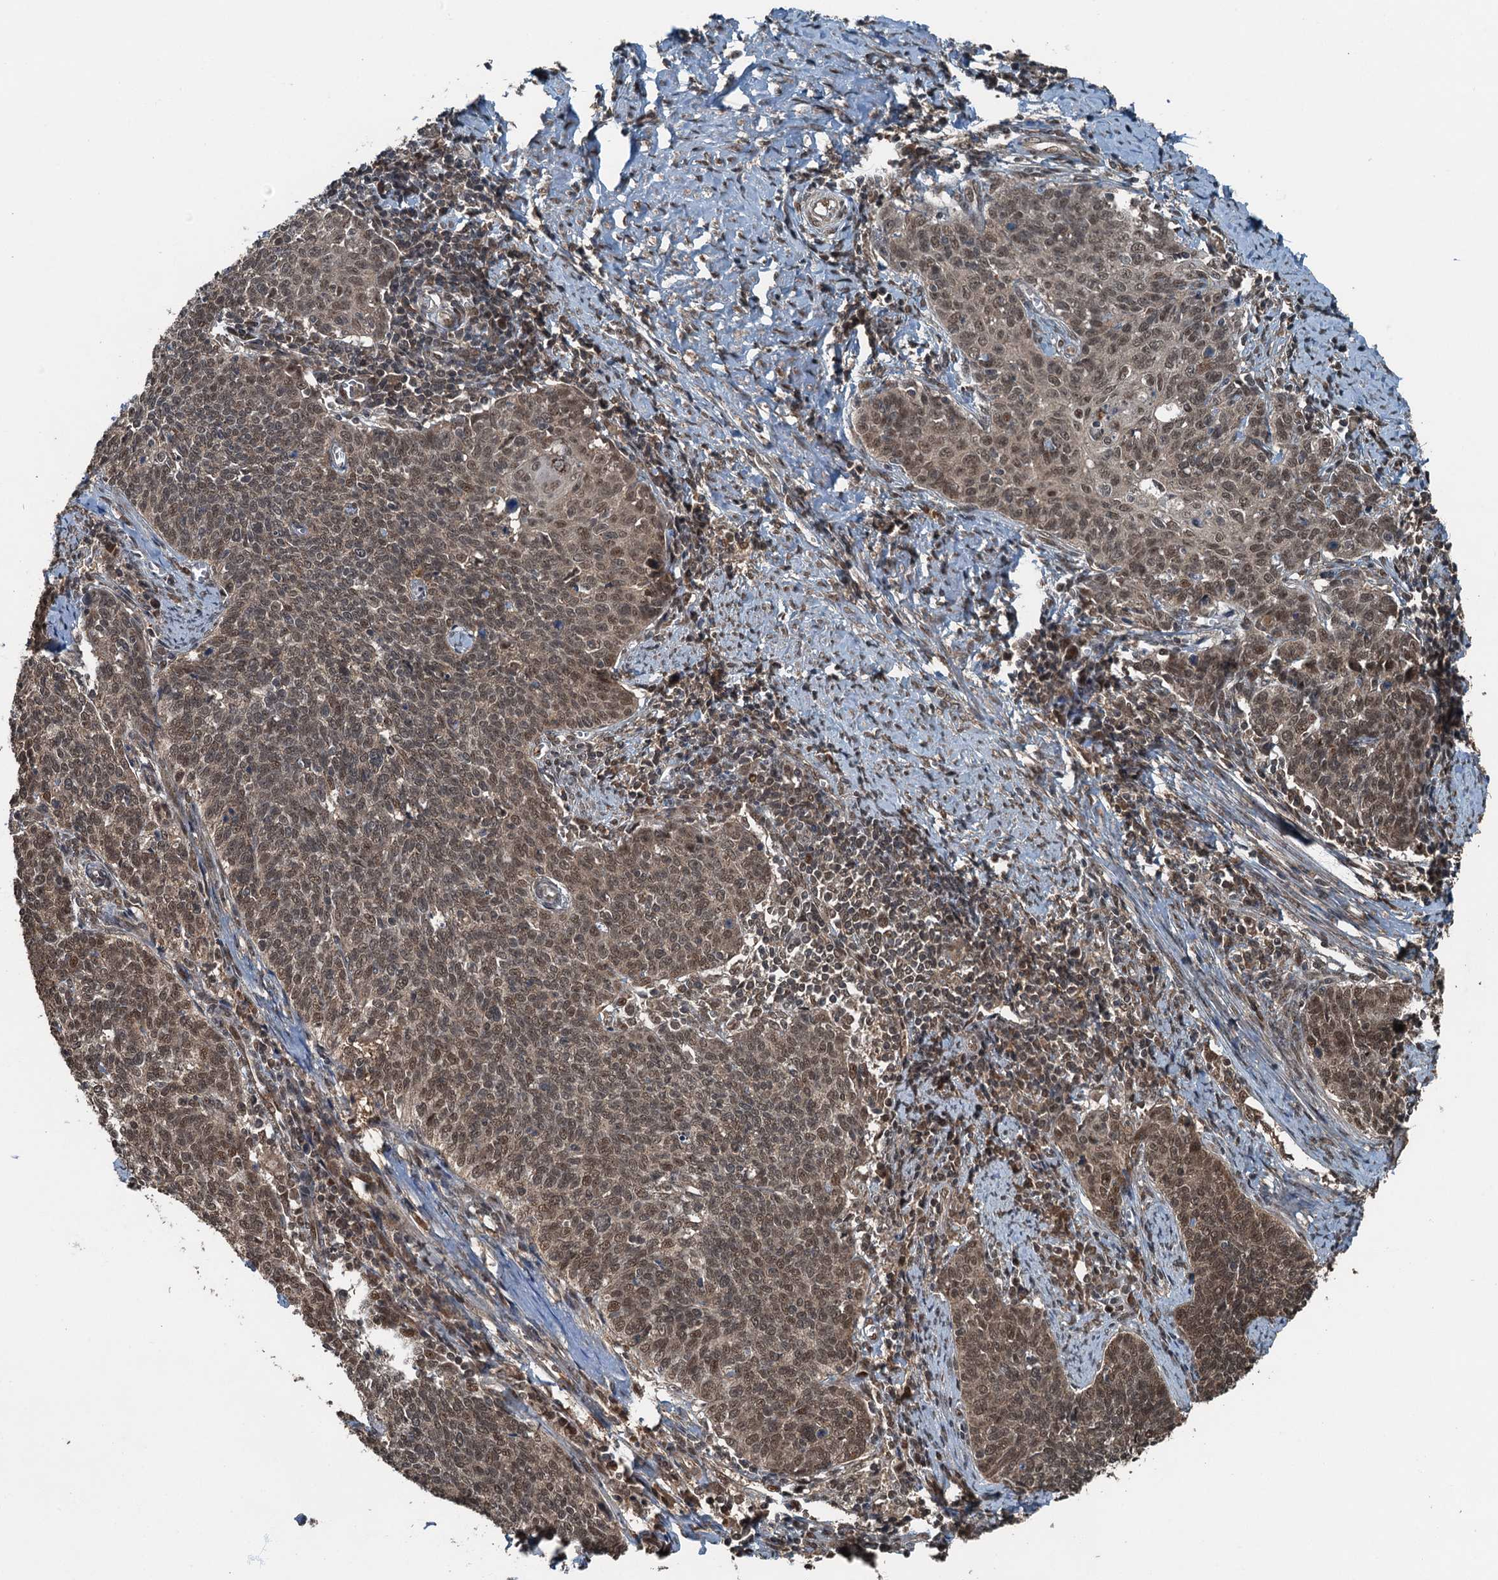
{"staining": {"intensity": "moderate", "quantity": "25%-75%", "location": "nuclear"}, "tissue": "cervical cancer", "cell_type": "Tumor cells", "image_type": "cancer", "snomed": [{"axis": "morphology", "description": "Squamous cell carcinoma, NOS"}, {"axis": "topography", "description": "Cervix"}], "caption": "Immunohistochemistry (IHC) of human squamous cell carcinoma (cervical) reveals medium levels of moderate nuclear positivity in approximately 25%-75% of tumor cells.", "gene": "UBXN6", "patient": {"sex": "female", "age": 39}}